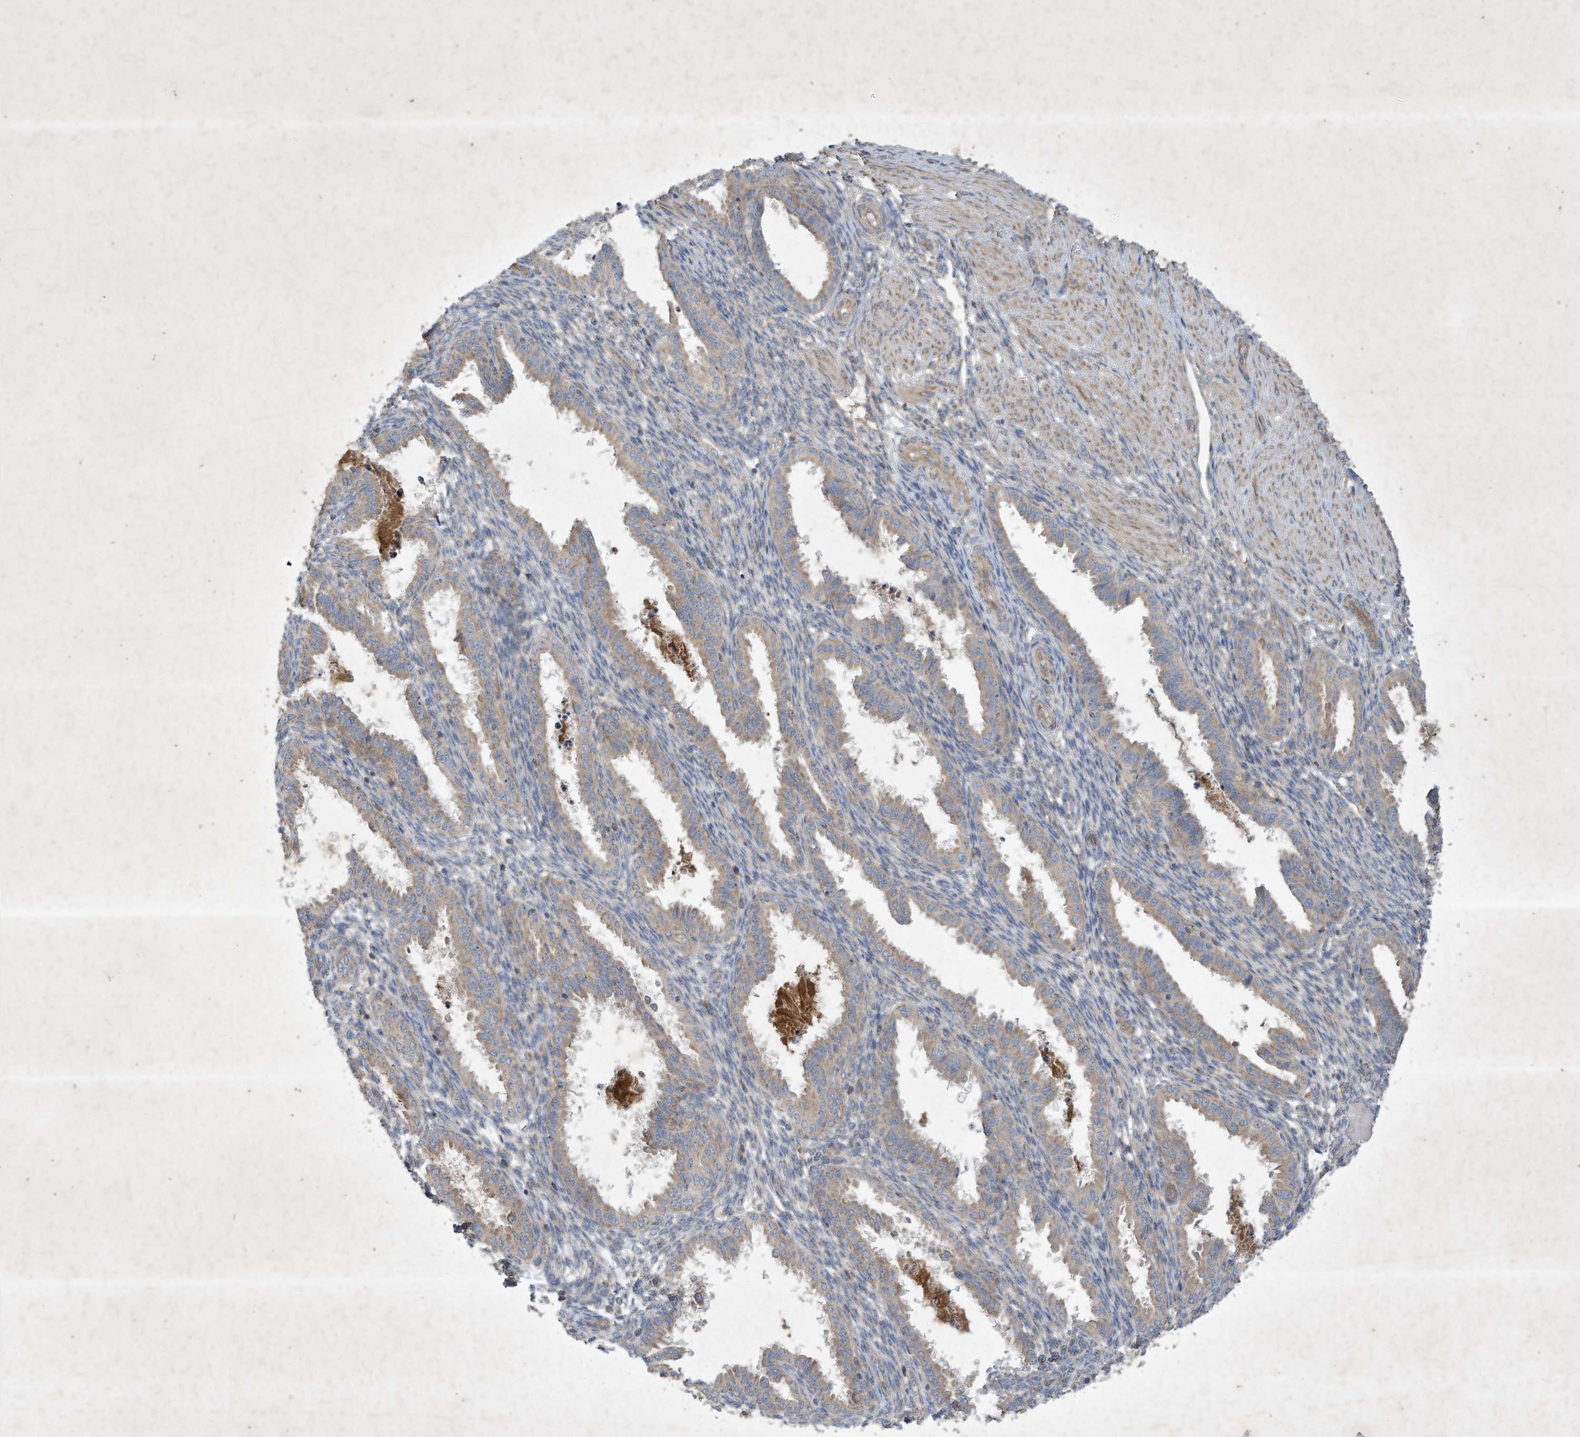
{"staining": {"intensity": "weak", "quantity": "<25%", "location": "cytoplasmic/membranous"}, "tissue": "endometrium", "cell_type": "Cells in endometrial stroma", "image_type": "normal", "snomed": [{"axis": "morphology", "description": "Normal tissue, NOS"}, {"axis": "topography", "description": "Endometrium"}], "caption": "Immunohistochemistry (IHC) micrograph of unremarkable endometrium: human endometrium stained with DAB demonstrates no significant protein staining in cells in endometrial stroma.", "gene": "SYNJ2", "patient": {"sex": "female", "age": 33}}